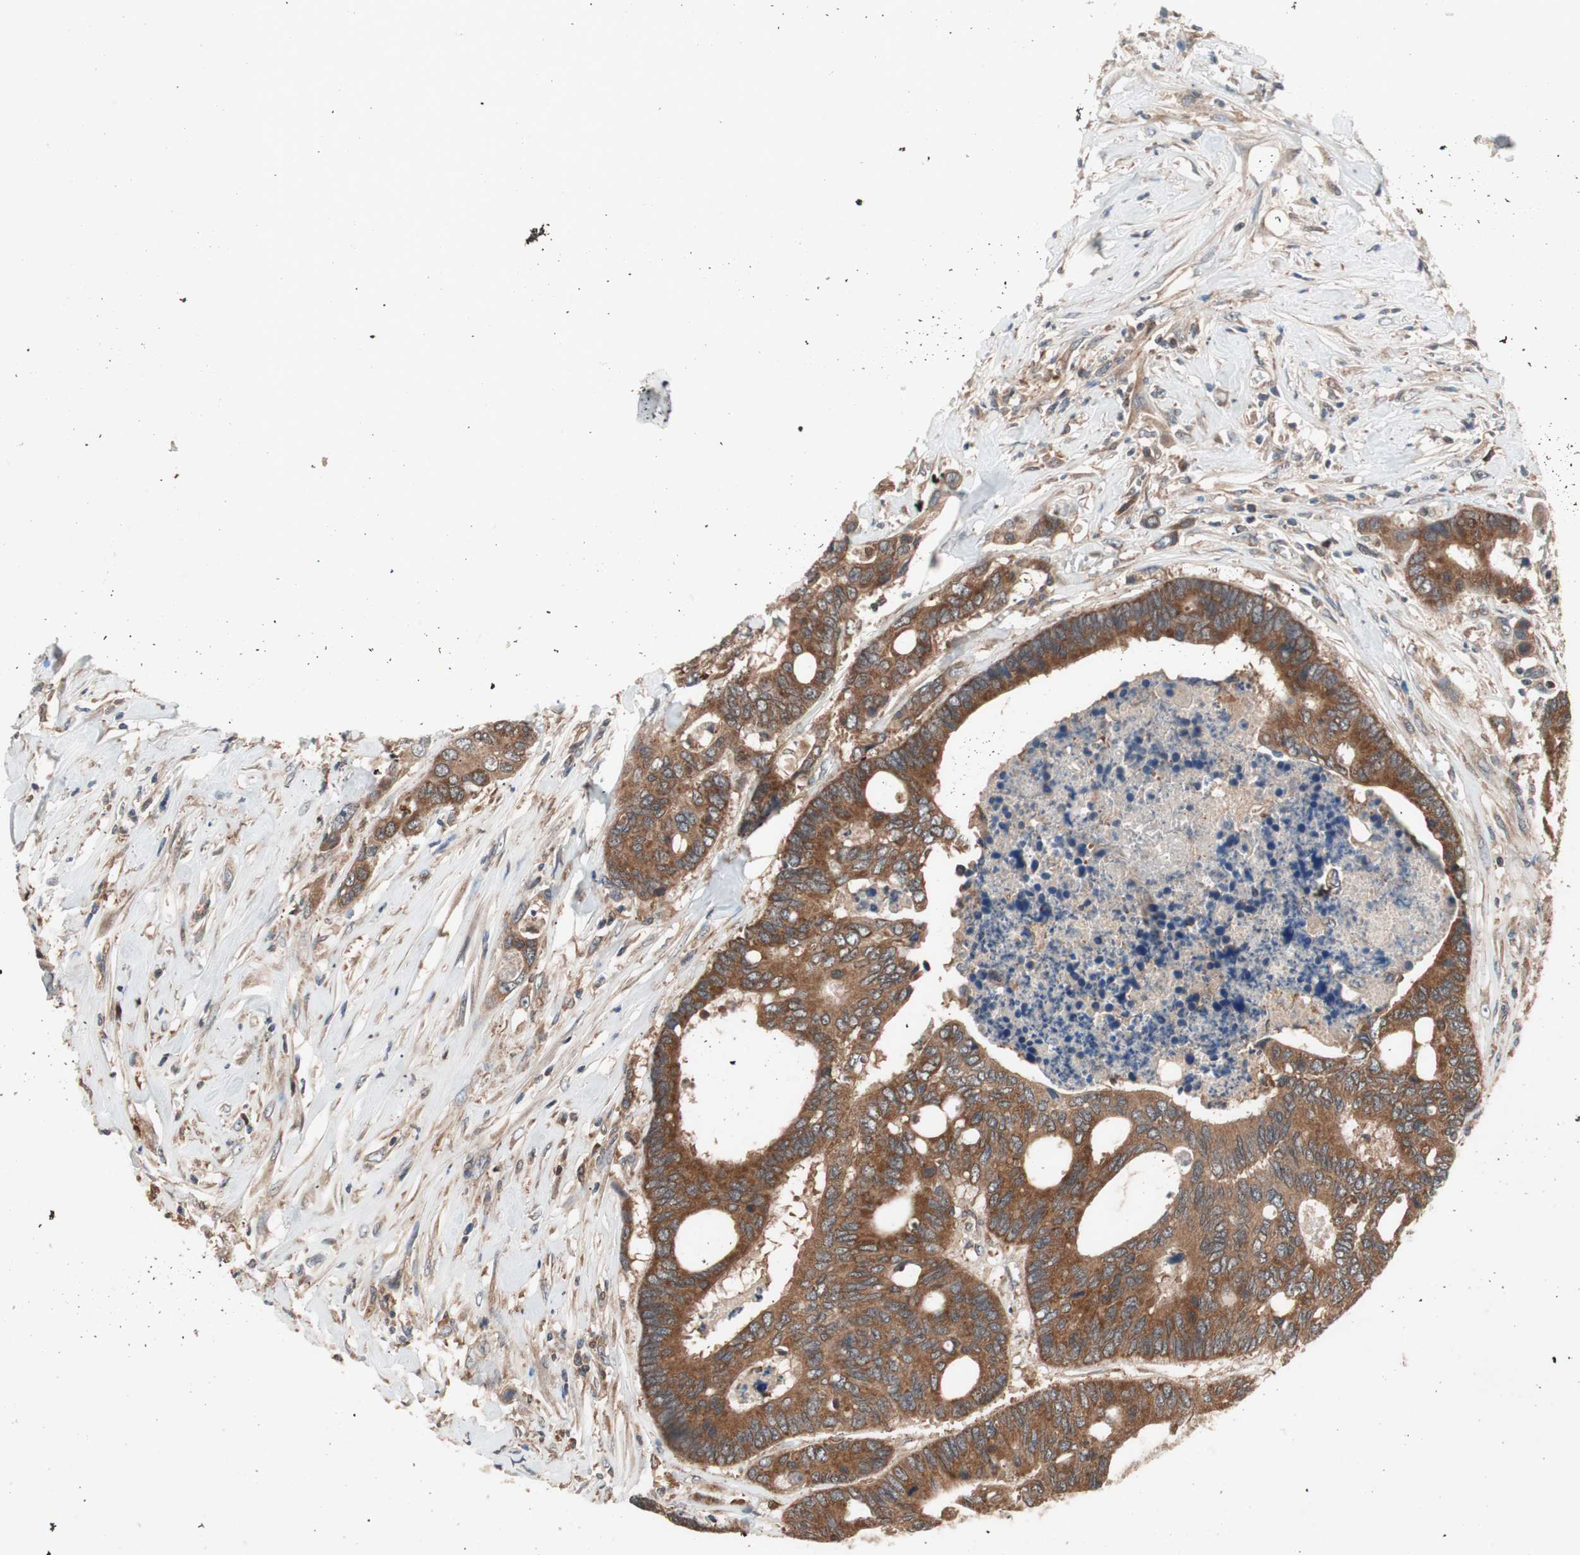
{"staining": {"intensity": "strong", "quantity": ">75%", "location": "cytoplasmic/membranous"}, "tissue": "colorectal cancer", "cell_type": "Tumor cells", "image_type": "cancer", "snomed": [{"axis": "morphology", "description": "Adenocarcinoma, NOS"}, {"axis": "topography", "description": "Rectum"}], "caption": "Brown immunohistochemical staining in colorectal adenocarcinoma exhibits strong cytoplasmic/membranous staining in approximately >75% of tumor cells.", "gene": "HMBS", "patient": {"sex": "male", "age": 55}}